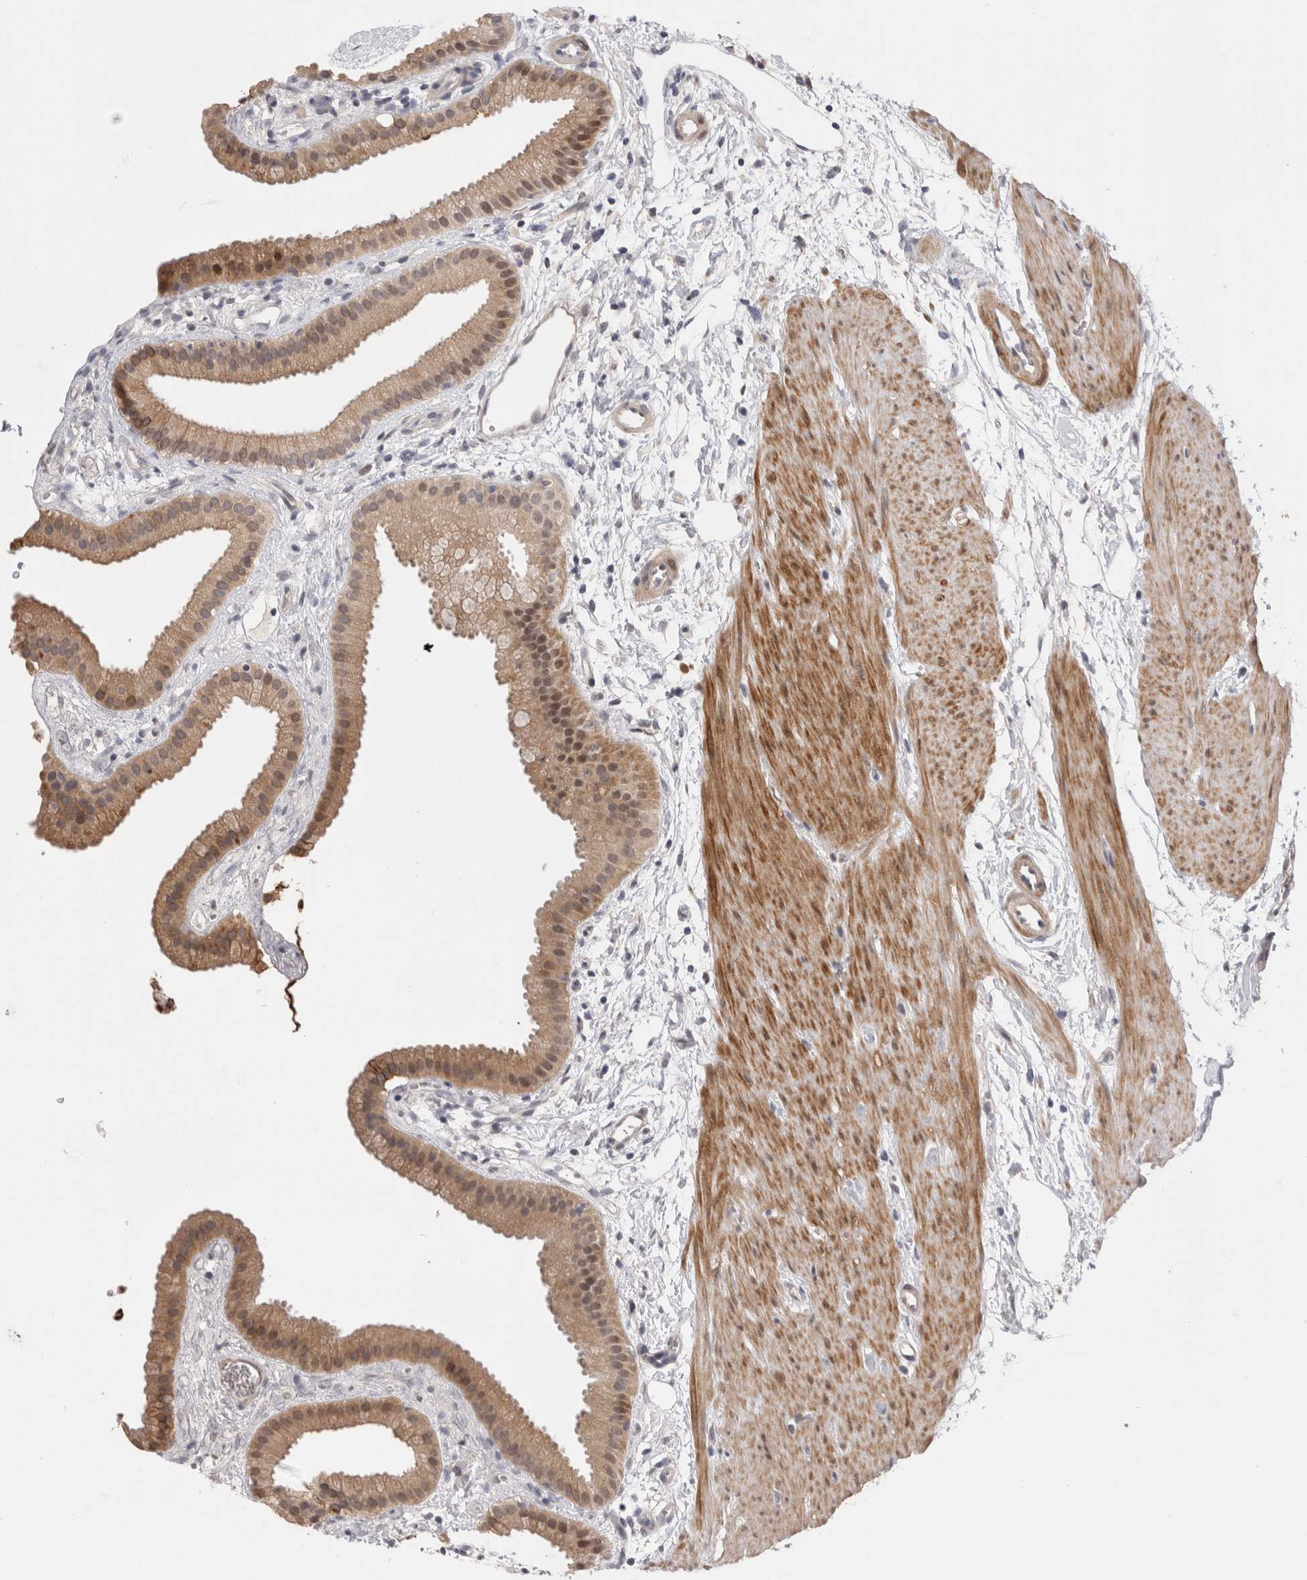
{"staining": {"intensity": "moderate", "quantity": ">75%", "location": "cytoplasmic/membranous"}, "tissue": "gallbladder", "cell_type": "Glandular cells", "image_type": "normal", "snomed": [{"axis": "morphology", "description": "Normal tissue, NOS"}, {"axis": "topography", "description": "Gallbladder"}], "caption": "Gallbladder stained with DAB immunohistochemistry exhibits medium levels of moderate cytoplasmic/membranous staining in about >75% of glandular cells.", "gene": "CRYBG1", "patient": {"sex": "female", "age": 64}}